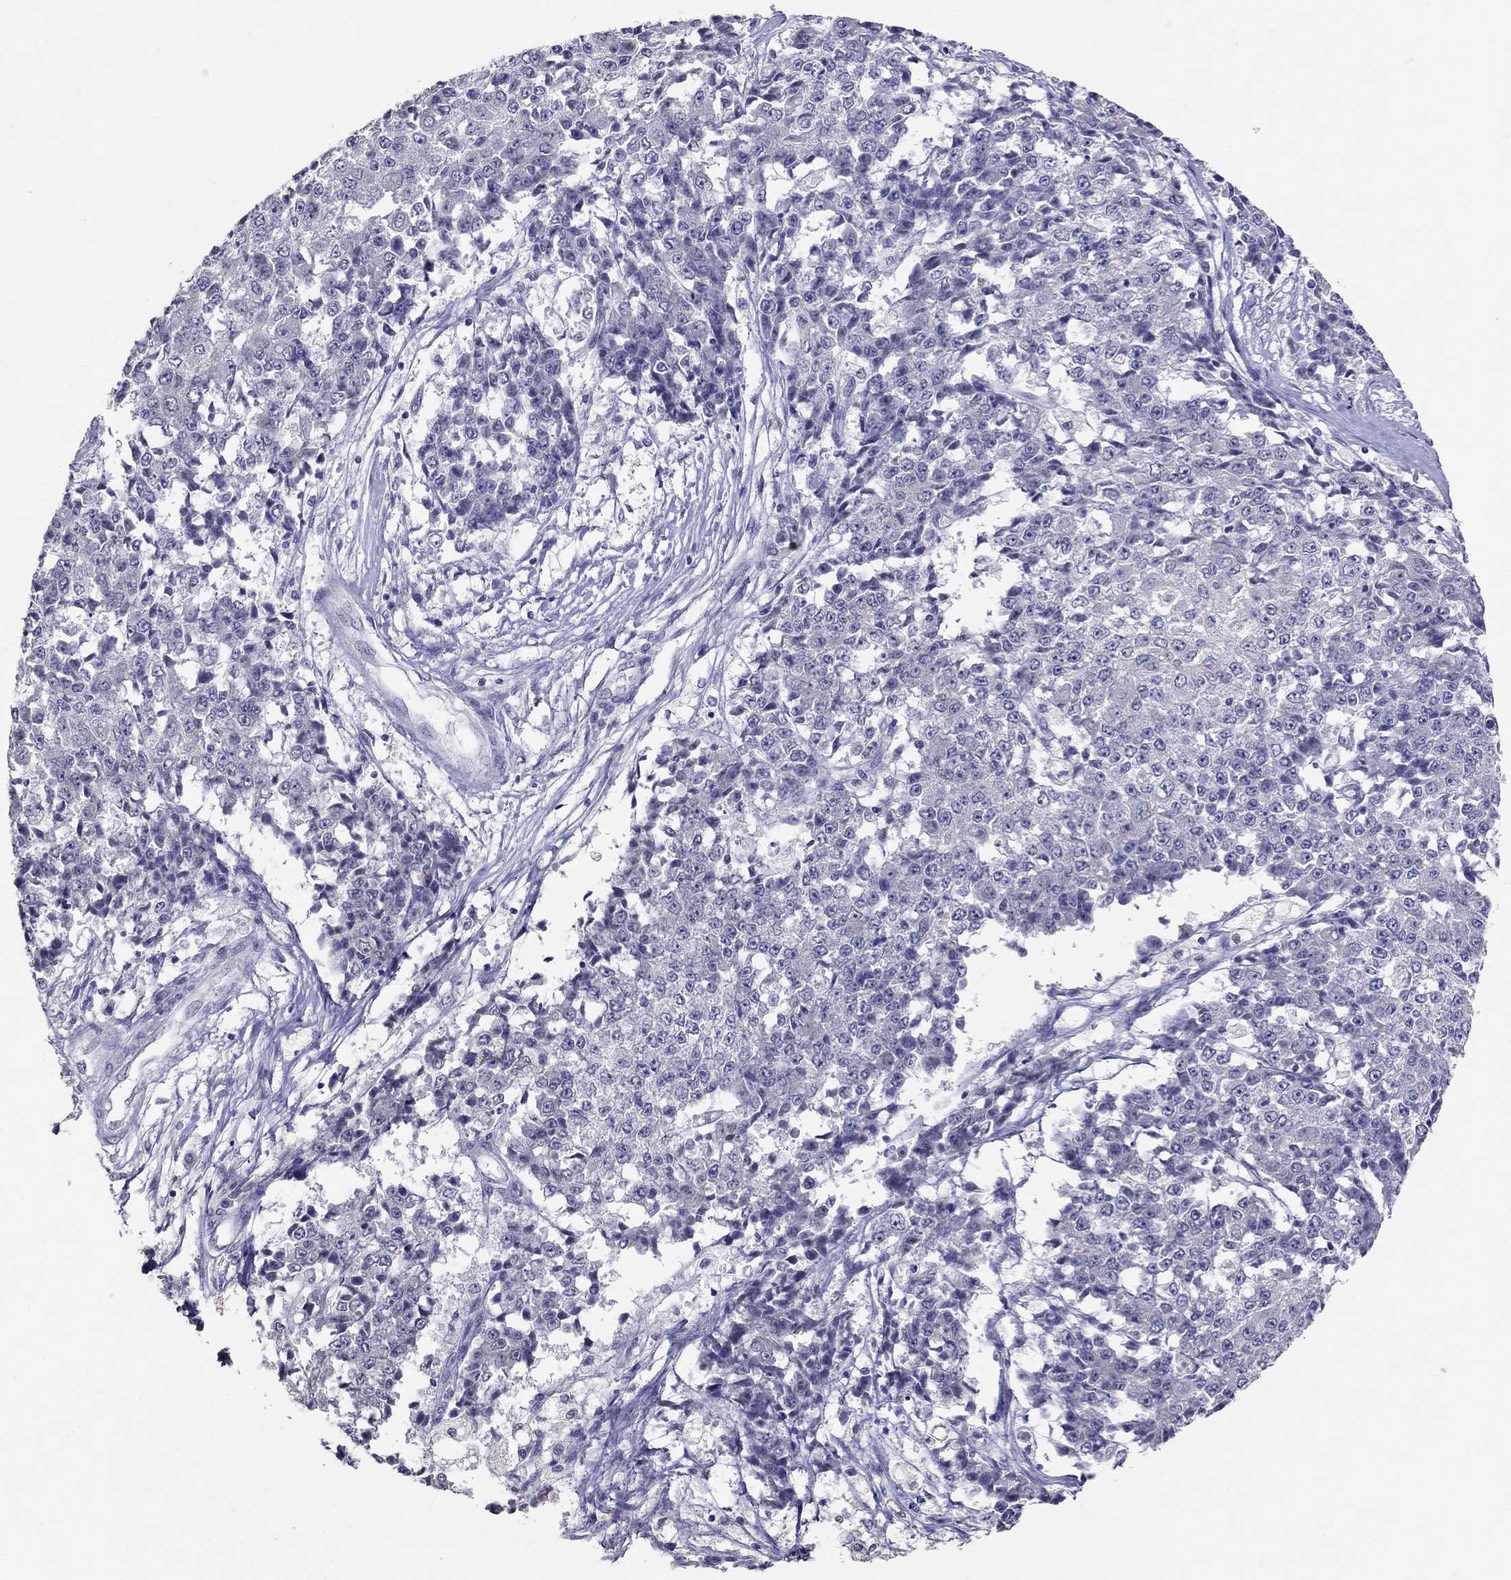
{"staining": {"intensity": "negative", "quantity": "none", "location": "none"}, "tissue": "ovarian cancer", "cell_type": "Tumor cells", "image_type": "cancer", "snomed": [{"axis": "morphology", "description": "Carcinoma, endometroid"}, {"axis": "topography", "description": "Ovary"}], "caption": "Tumor cells show no significant staining in ovarian cancer. The staining was performed using DAB (3,3'-diaminobenzidine) to visualize the protein expression in brown, while the nuclei were stained in blue with hematoxylin (Magnification: 20x).", "gene": "MYO3B", "patient": {"sex": "female", "age": 42}}